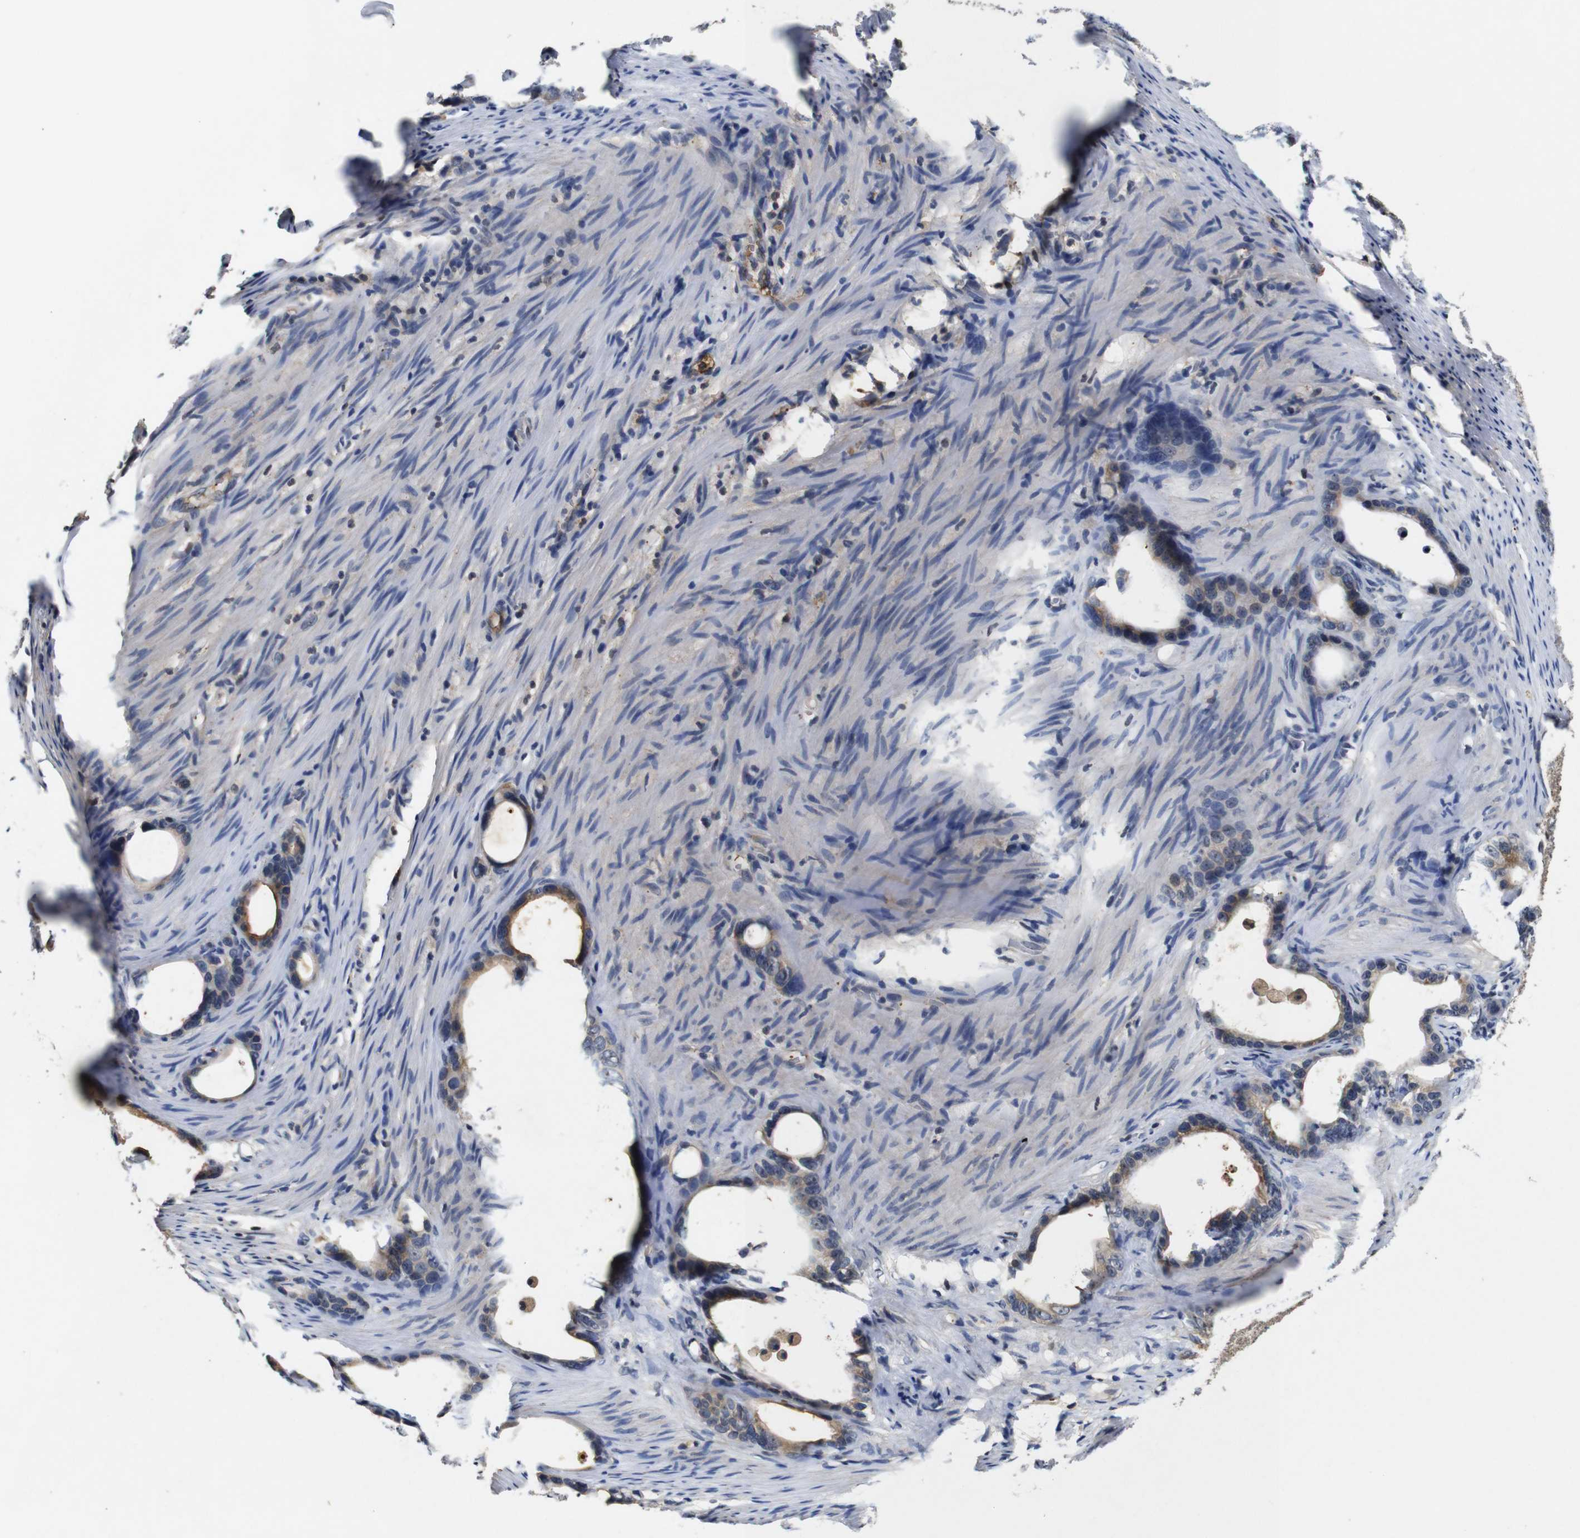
{"staining": {"intensity": "moderate", "quantity": ">75%", "location": "cytoplasmic/membranous"}, "tissue": "stomach cancer", "cell_type": "Tumor cells", "image_type": "cancer", "snomed": [{"axis": "morphology", "description": "Adenocarcinoma, NOS"}, {"axis": "topography", "description": "Stomach"}], "caption": "The histopathology image demonstrates staining of stomach adenocarcinoma, revealing moderate cytoplasmic/membranous protein expression (brown color) within tumor cells. The protein of interest is shown in brown color, while the nuclei are stained blue.", "gene": "MYC", "patient": {"sex": "female", "age": 75}}